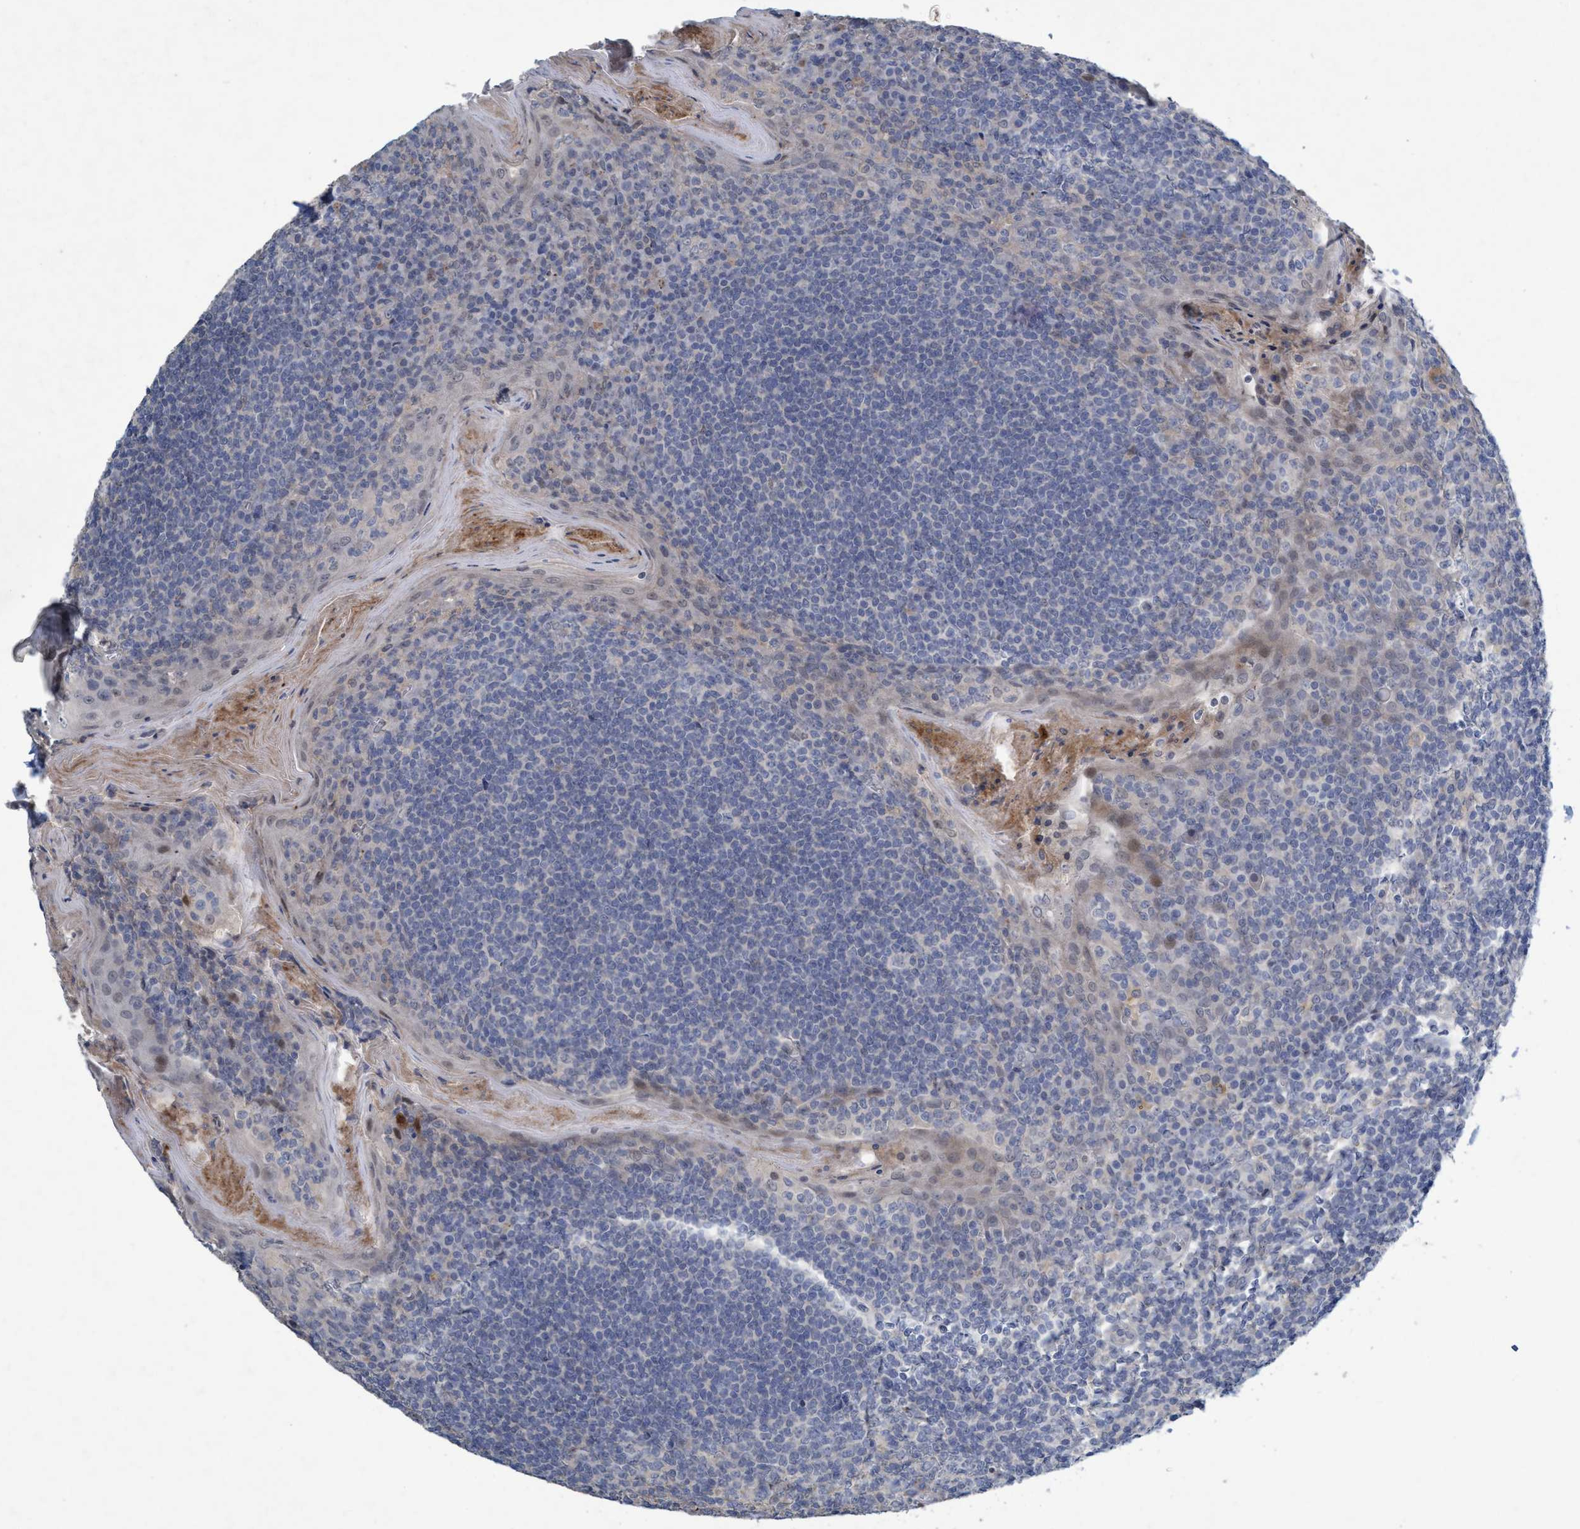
{"staining": {"intensity": "negative", "quantity": "none", "location": "none"}, "tissue": "tonsil", "cell_type": "Germinal center cells", "image_type": "normal", "snomed": [{"axis": "morphology", "description": "Normal tissue, NOS"}, {"axis": "topography", "description": "Tonsil"}], "caption": "Immunohistochemical staining of unremarkable tonsil shows no significant positivity in germinal center cells. (IHC, brightfield microscopy, high magnification).", "gene": "RNF208", "patient": {"sex": "male", "age": 31}}